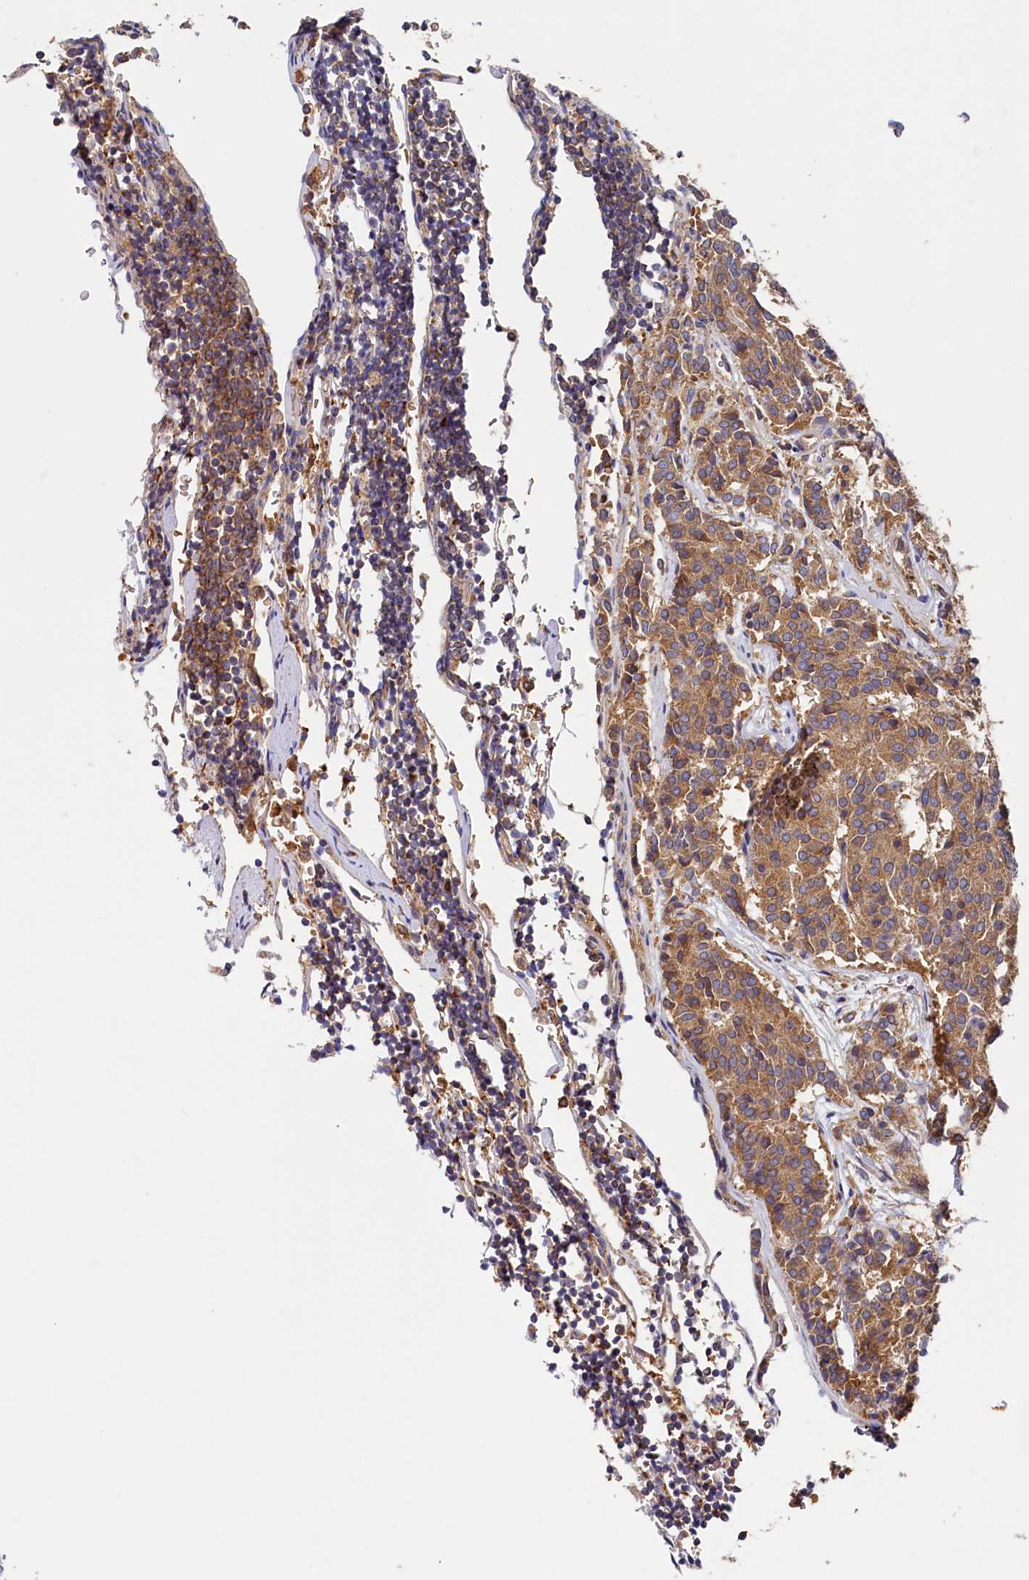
{"staining": {"intensity": "moderate", "quantity": ">75%", "location": "cytoplasmic/membranous"}, "tissue": "carcinoid", "cell_type": "Tumor cells", "image_type": "cancer", "snomed": [{"axis": "morphology", "description": "Carcinoid, malignant, NOS"}, {"axis": "topography", "description": "Pancreas"}], "caption": "A medium amount of moderate cytoplasmic/membranous staining is present in about >75% of tumor cells in carcinoid (malignant) tissue.", "gene": "PPIP5K1", "patient": {"sex": "female", "age": 54}}